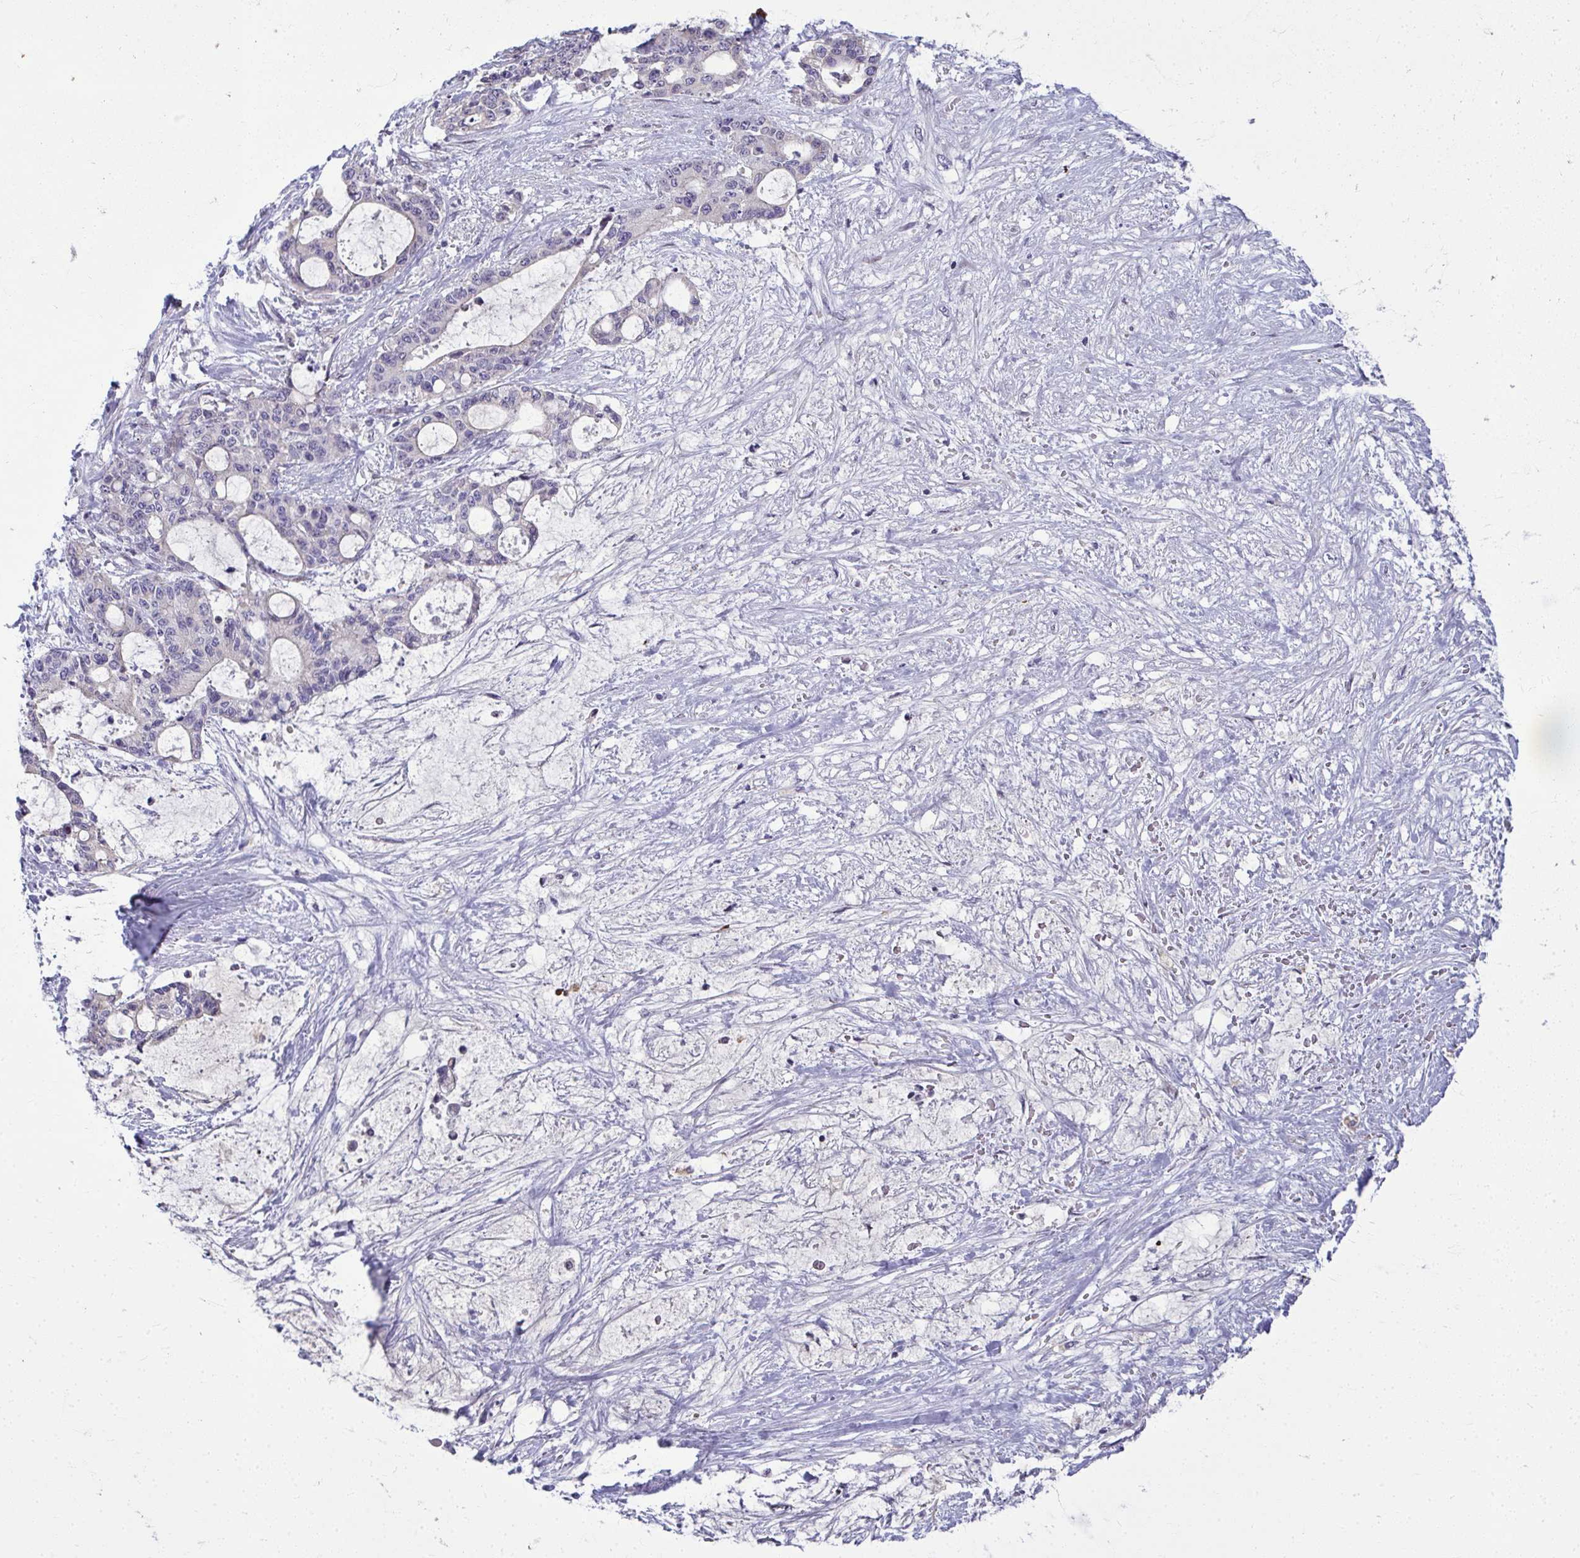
{"staining": {"intensity": "negative", "quantity": "none", "location": "none"}, "tissue": "liver cancer", "cell_type": "Tumor cells", "image_type": "cancer", "snomed": [{"axis": "morphology", "description": "Normal tissue, NOS"}, {"axis": "morphology", "description": "Cholangiocarcinoma"}, {"axis": "topography", "description": "Liver"}, {"axis": "topography", "description": "Peripheral nerve tissue"}], "caption": "This histopathology image is of cholangiocarcinoma (liver) stained with immunohistochemistry to label a protein in brown with the nuclei are counter-stained blue. There is no positivity in tumor cells. (Stains: DAB (3,3'-diaminobenzidine) IHC with hematoxylin counter stain, Microscopy: brightfield microscopy at high magnification).", "gene": "ODF1", "patient": {"sex": "female", "age": 73}}